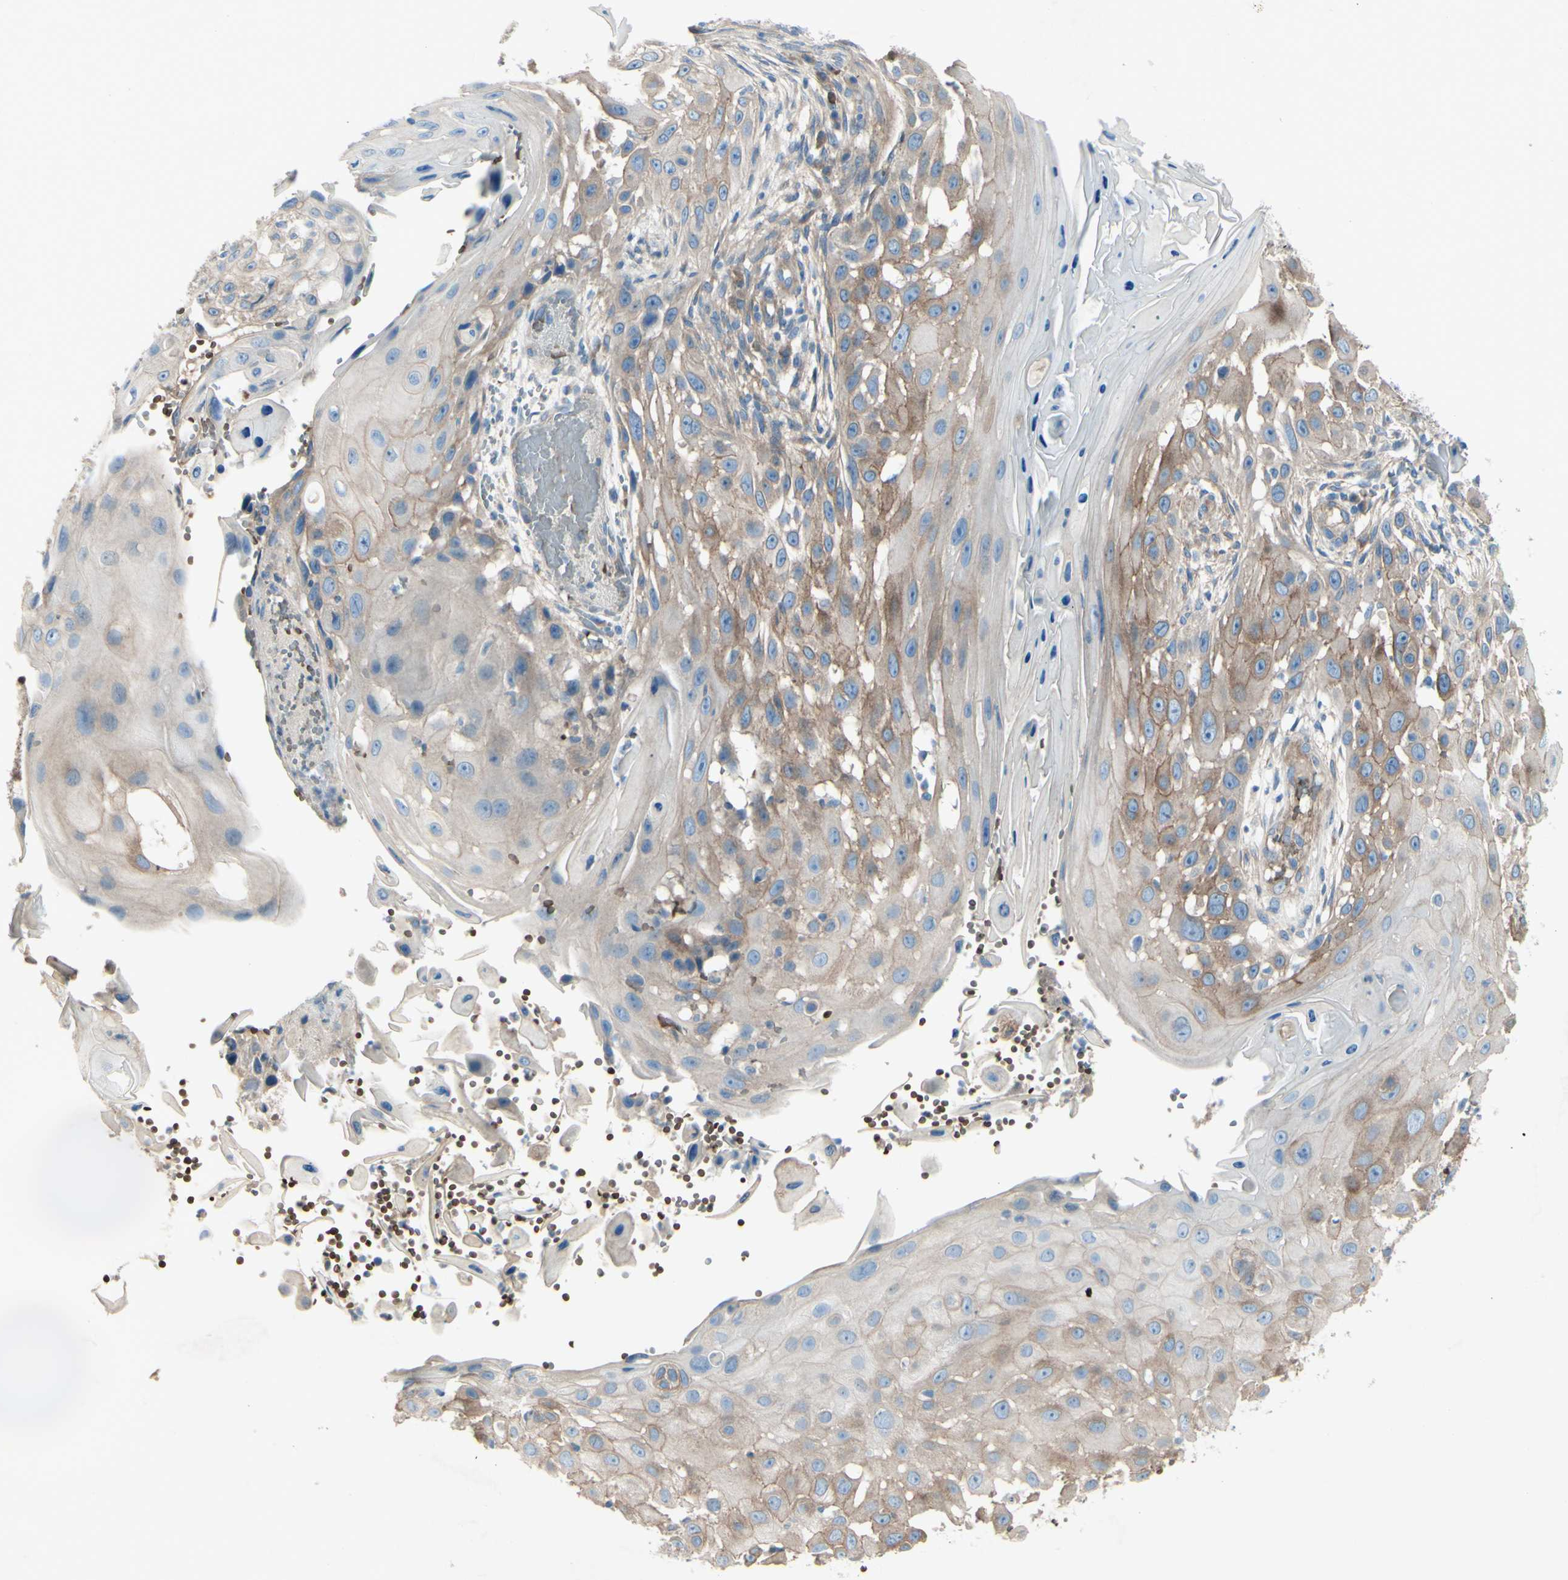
{"staining": {"intensity": "weak", "quantity": ">75%", "location": "cytoplasmic/membranous"}, "tissue": "skin cancer", "cell_type": "Tumor cells", "image_type": "cancer", "snomed": [{"axis": "morphology", "description": "Squamous cell carcinoma, NOS"}, {"axis": "topography", "description": "Skin"}], "caption": "DAB immunohistochemical staining of human skin cancer (squamous cell carcinoma) exhibits weak cytoplasmic/membranous protein staining in approximately >75% of tumor cells.", "gene": "PCDHGA2", "patient": {"sex": "female", "age": 44}}